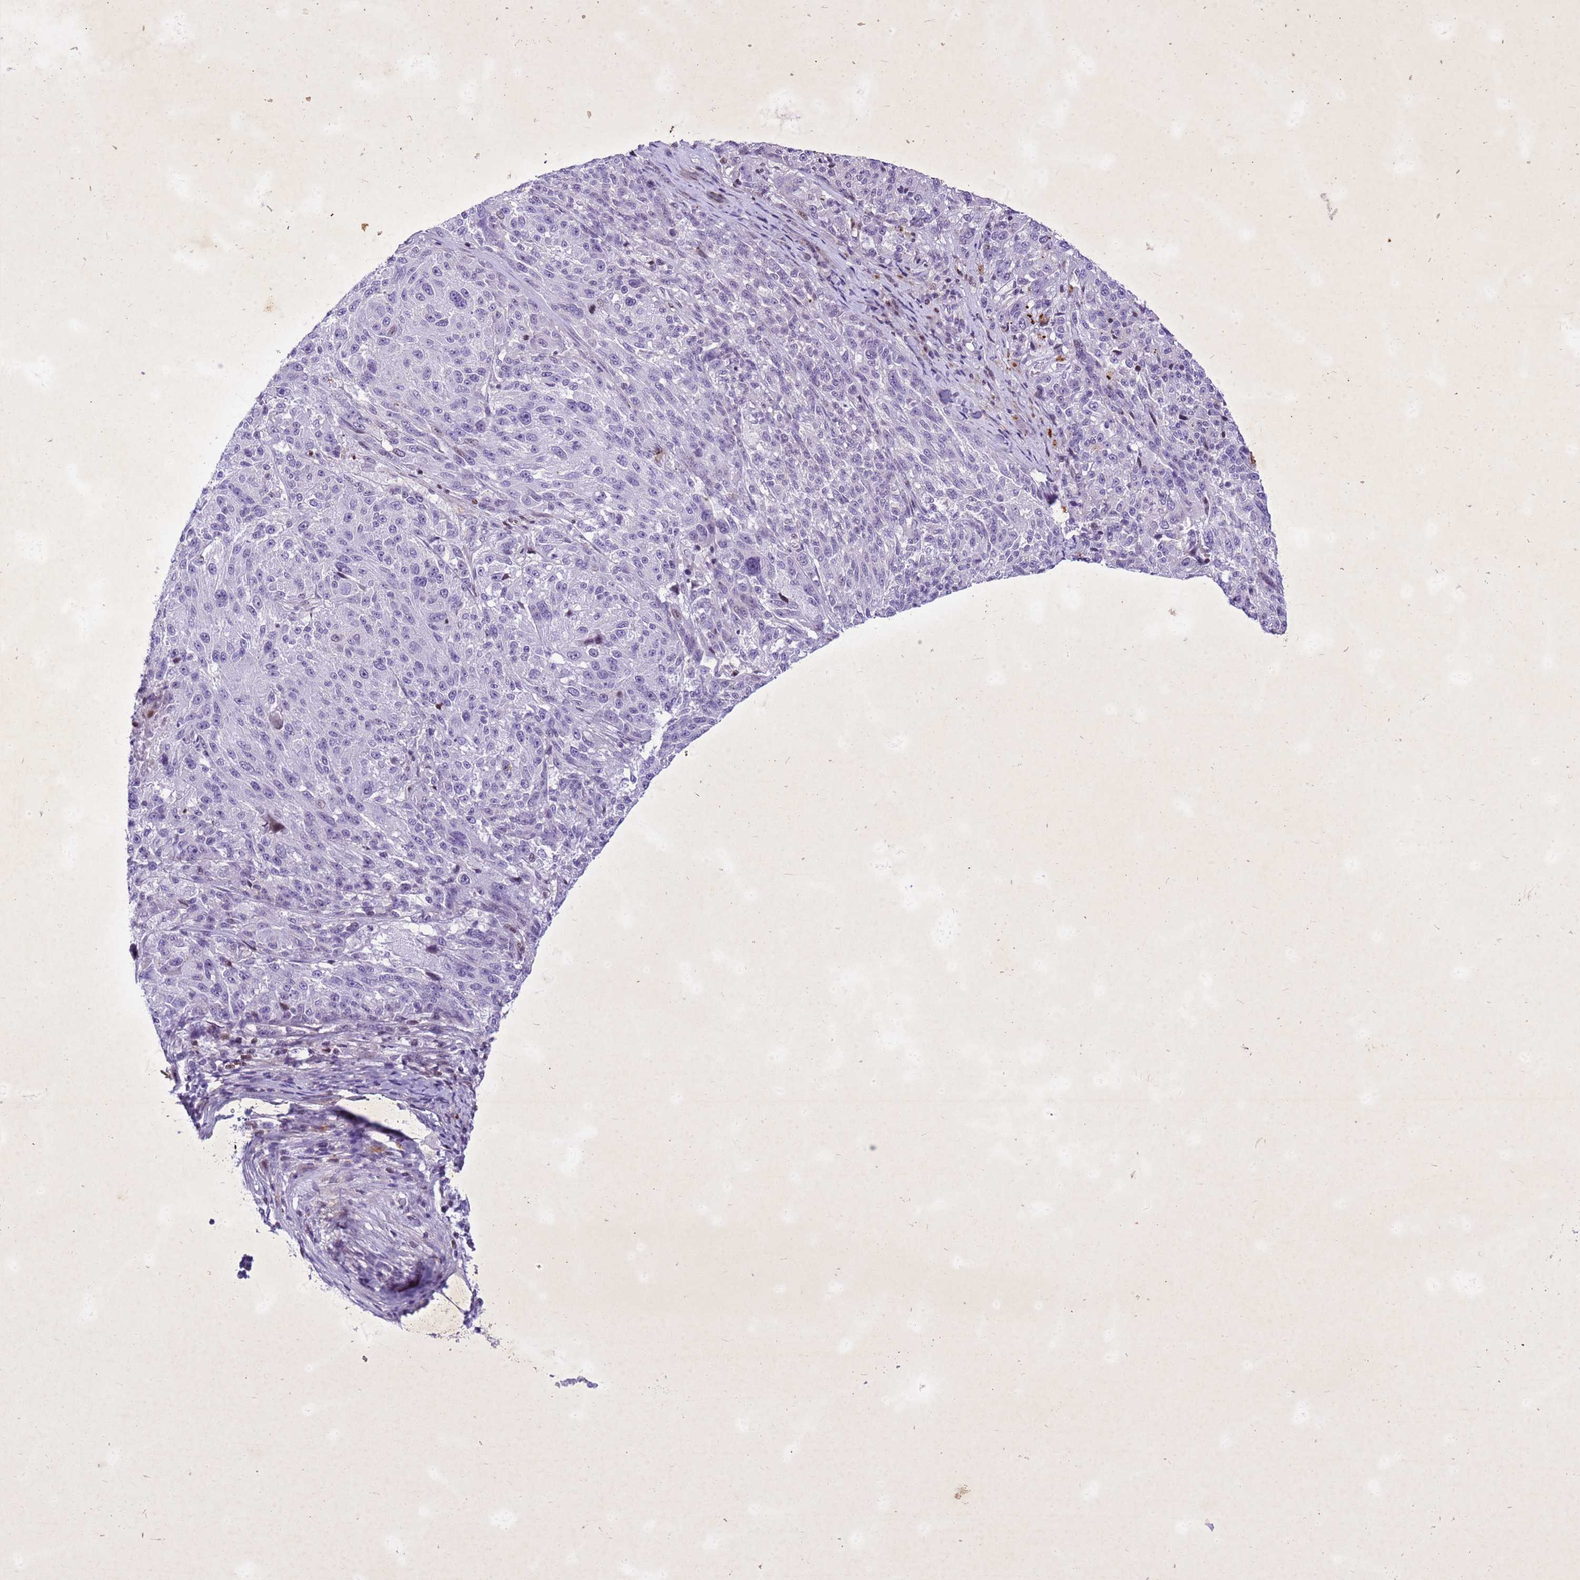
{"staining": {"intensity": "negative", "quantity": "none", "location": "none"}, "tissue": "melanoma", "cell_type": "Tumor cells", "image_type": "cancer", "snomed": [{"axis": "morphology", "description": "Malignant melanoma, NOS"}, {"axis": "topography", "description": "Skin"}], "caption": "This is an immunohistochemistry micrograph of human malignant melanoma. There is no expression in tumor cells.", "gene": "COPS9", "patient": {"sex": "male", "age": 53}}